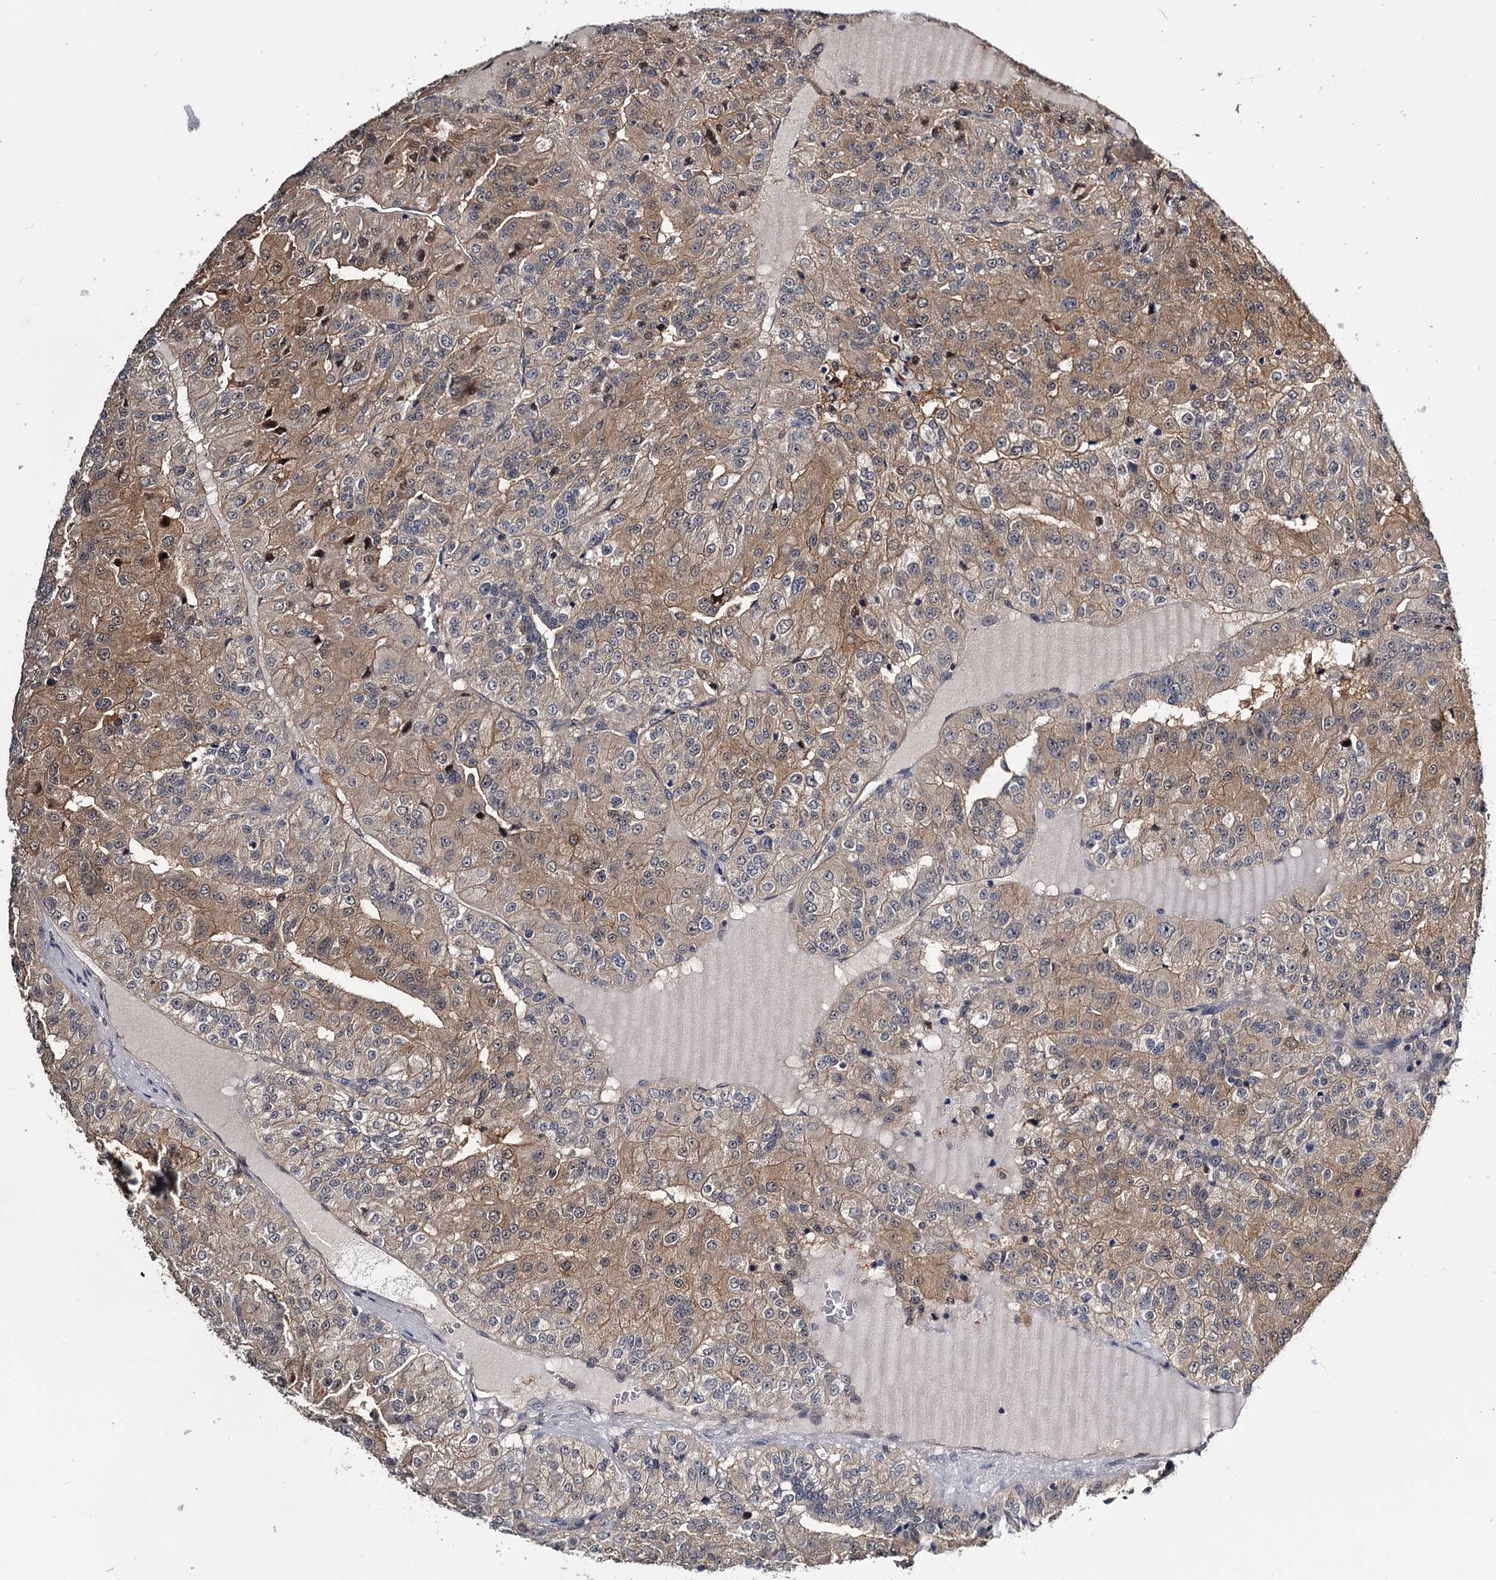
{"staining": {"intensity": "moderate", "quantity": "25%-75%", "location": "cytoplasmic/membranous,nuclear"}, "tissue": "renal cancer", "cell_type": "Tumor cells", "image_type": "cancer", "snomed": [{"axis": "morphology", "description": "Adenocarcinoma, NOS"}, {"axis": "topography", "description": "Kidney"}], "caption": "IHC photomicrograph of renal cancer (adenocarcinoma) stained for a protein (brown), which shows medium levels of moderate cytoplasmic/membranous and nuclear positivity in approximately 25%-75% of tumor cells.", "gene": "GSTO1", "patient": {"sex": "female", "age": 63}}